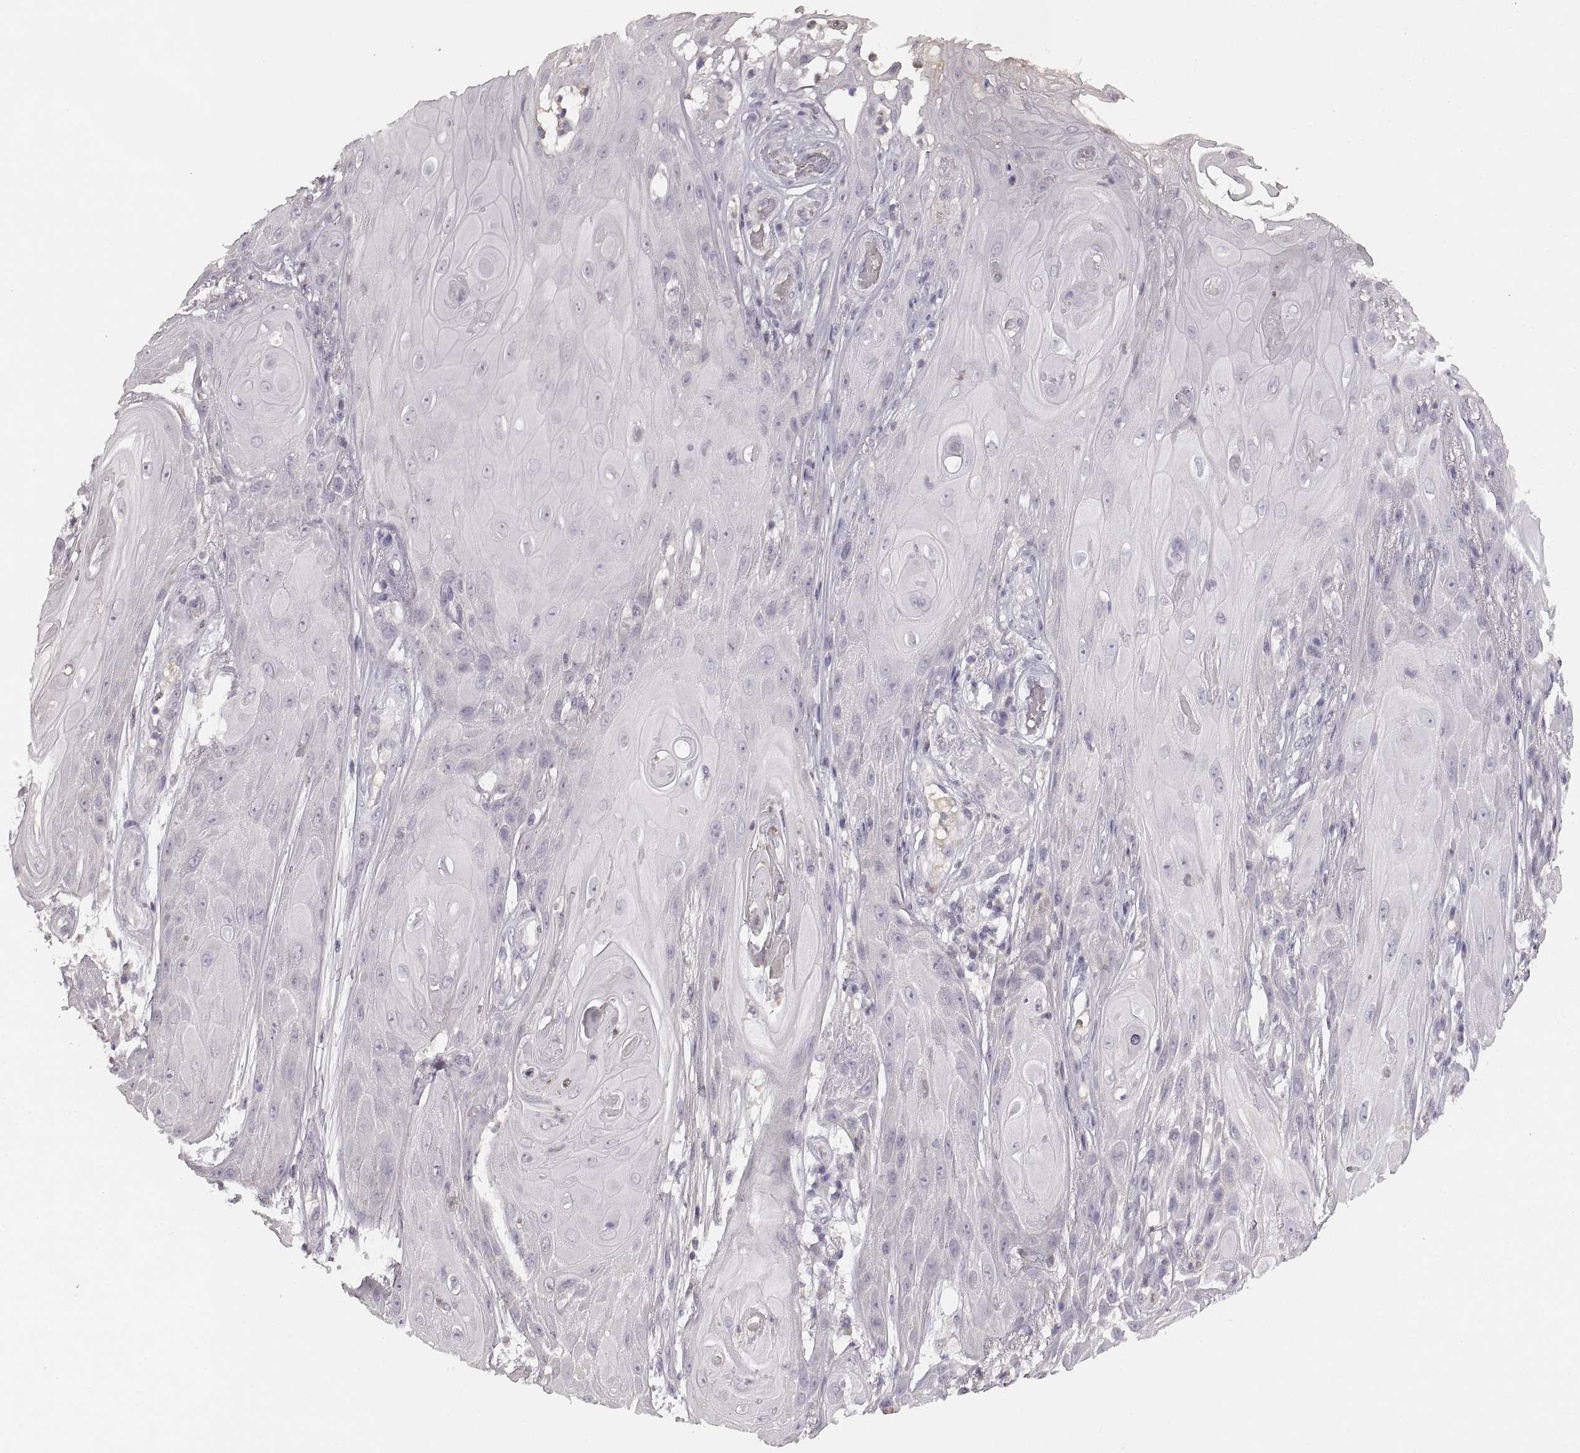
{"staining": {"intensity": "negative", "quantity": "none", "location": "none"}, "tissue": "skin cancer", "cell_type": "Tumor cells", "image_type": "cancer", "snomed": [{"axis": "morphology", "description": "Squamous cell carcinoma, NOS"}, {"axis": "topography", "description": "Skin"}], "caption": "High magnification brightfield microscopy of squamous cell carcinoma (skin) stained with DAB (brown) and counterstained with hematoxylin (blue): tumor cells show no significant staining.", "gene": "RUNDC3A", "patient": {"sex": "male", "age": 62}}